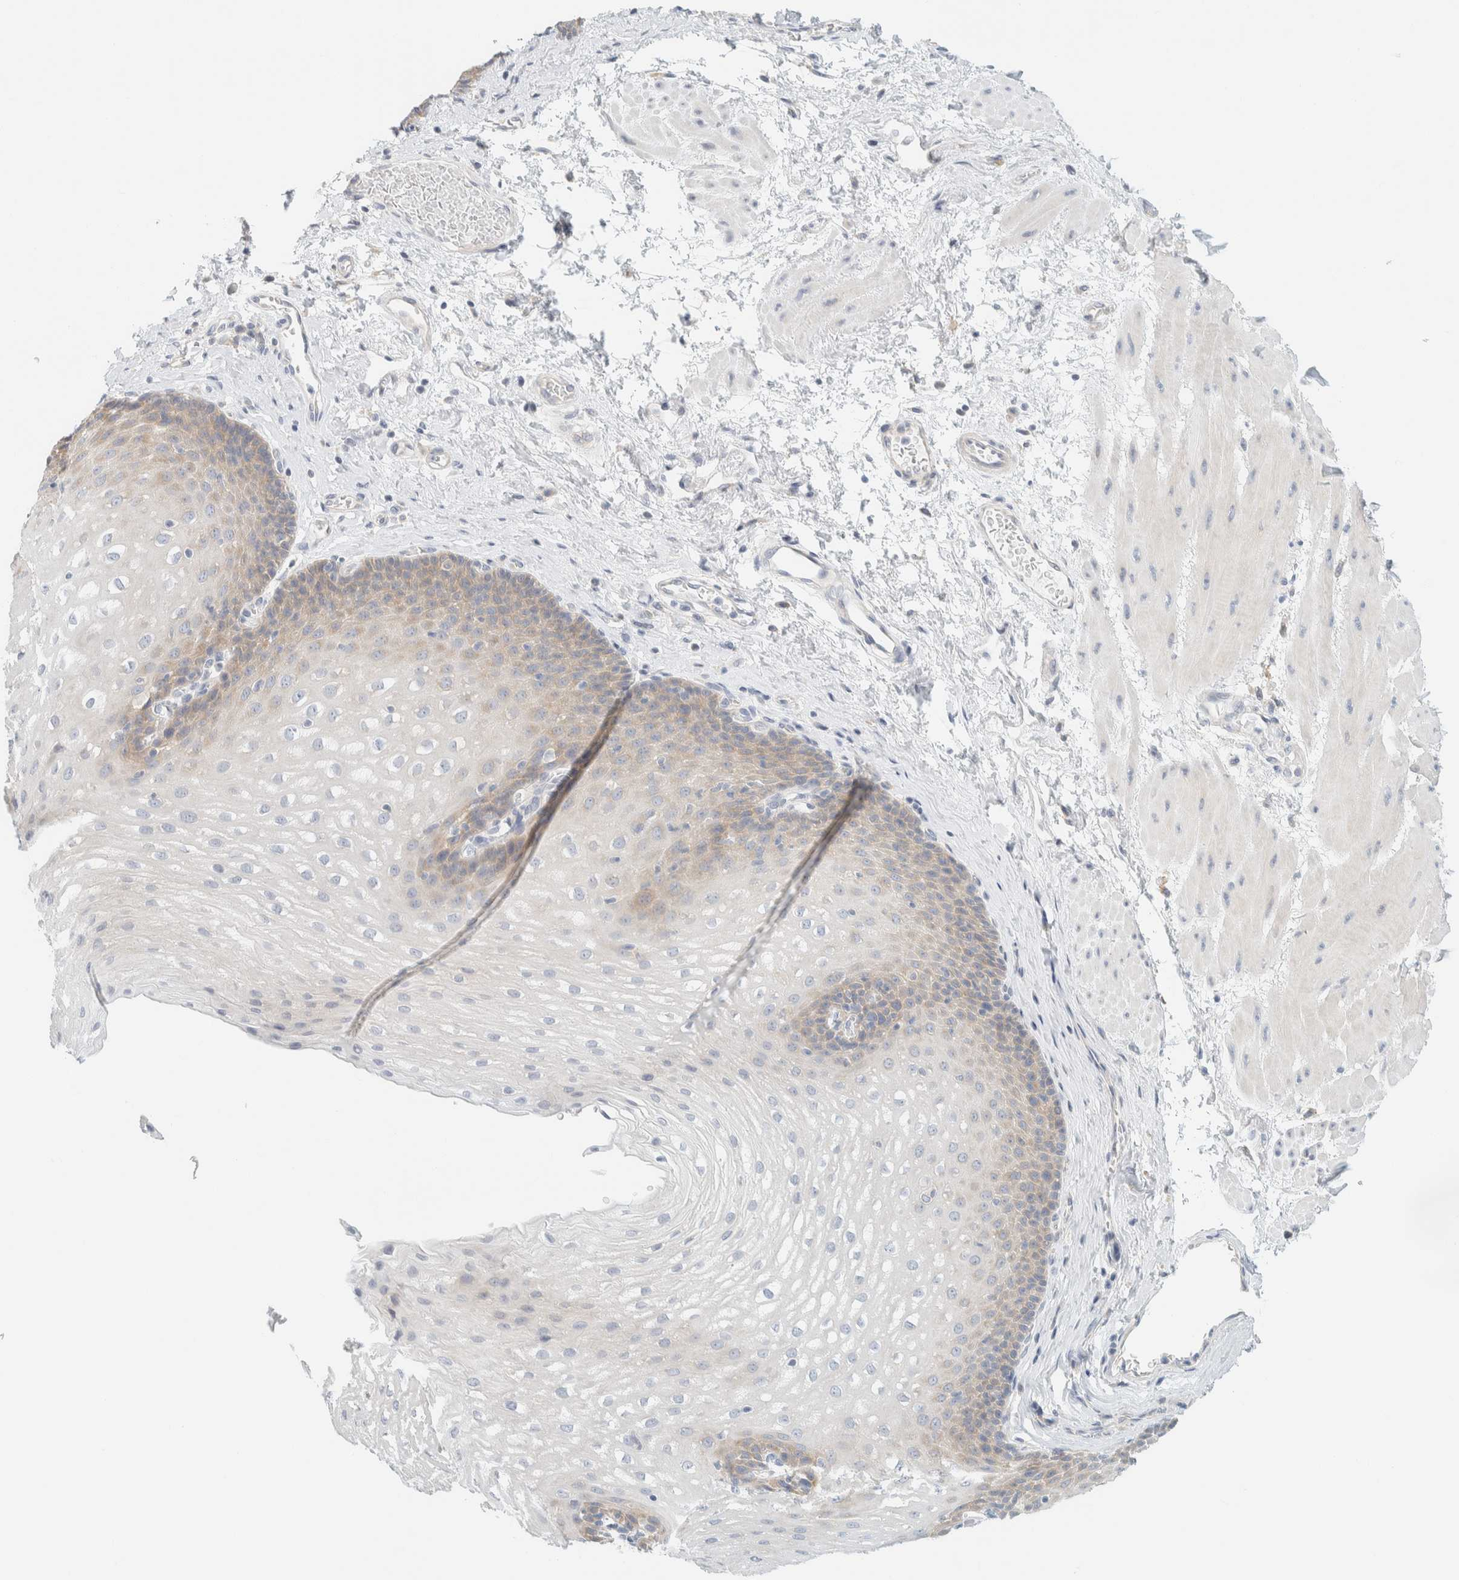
{"staining": {"intensity": "moderate", "quantity": "<25%", "location": "cytoplasmic/membranous"}, "tissue": "esophagus", "cell_type": "Squamous epithelial cells", "image_type": "normal", "snomed": [{"axis": "morphology", "description": "Normal tissue, NOS"}, {"axis": "topography", "description": "Esophagus"}], "caption": "Moderate cytoplasmic/membranous positivity for a protein is appreciated in about <25% of squamous epithelial cells of benign esophagus using immunohistochemistry.", "gene": "AARSD1", "patient": {"sex": "male", "age": 48}}